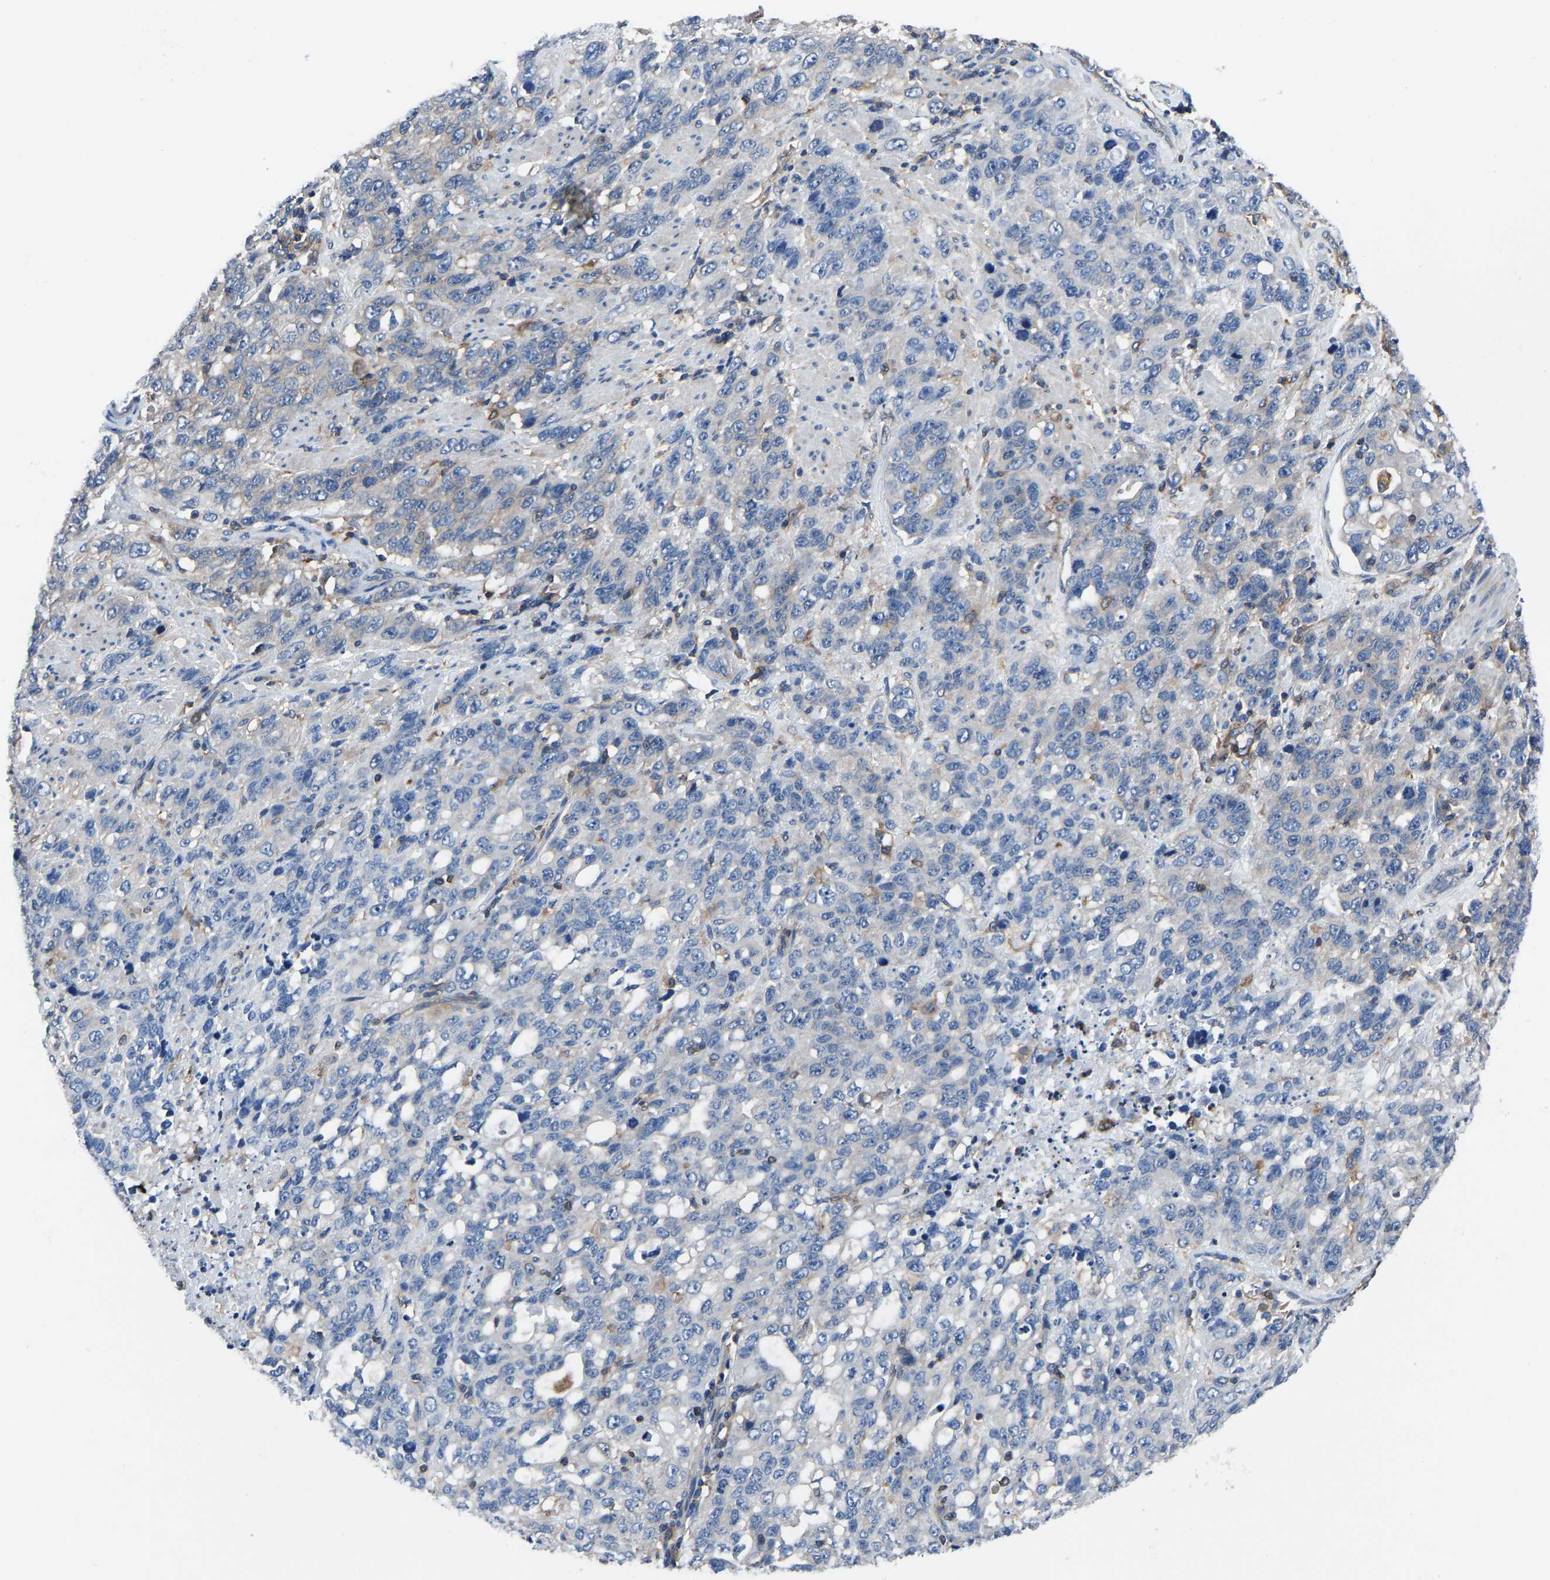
{"staining": {"intensity": "negative", "quantity": "none", "location": "none"}, "tissue": "stomach cancer", "cell_type": "Tumor cells", "image_type": "cancer", "snomed": [{"axis": "morphology", "description": "Adenocarcinoma, NOS"}, {"axis": "topography", "description": "Stomach"}], "caption": "This is a histopathology image of IHC staining of stomach cancer (adenocarcinoma), which shows no expression in tumor cells.", "gene": "PRKAR1A", "patient": {"sex": "male", "age": 48}}